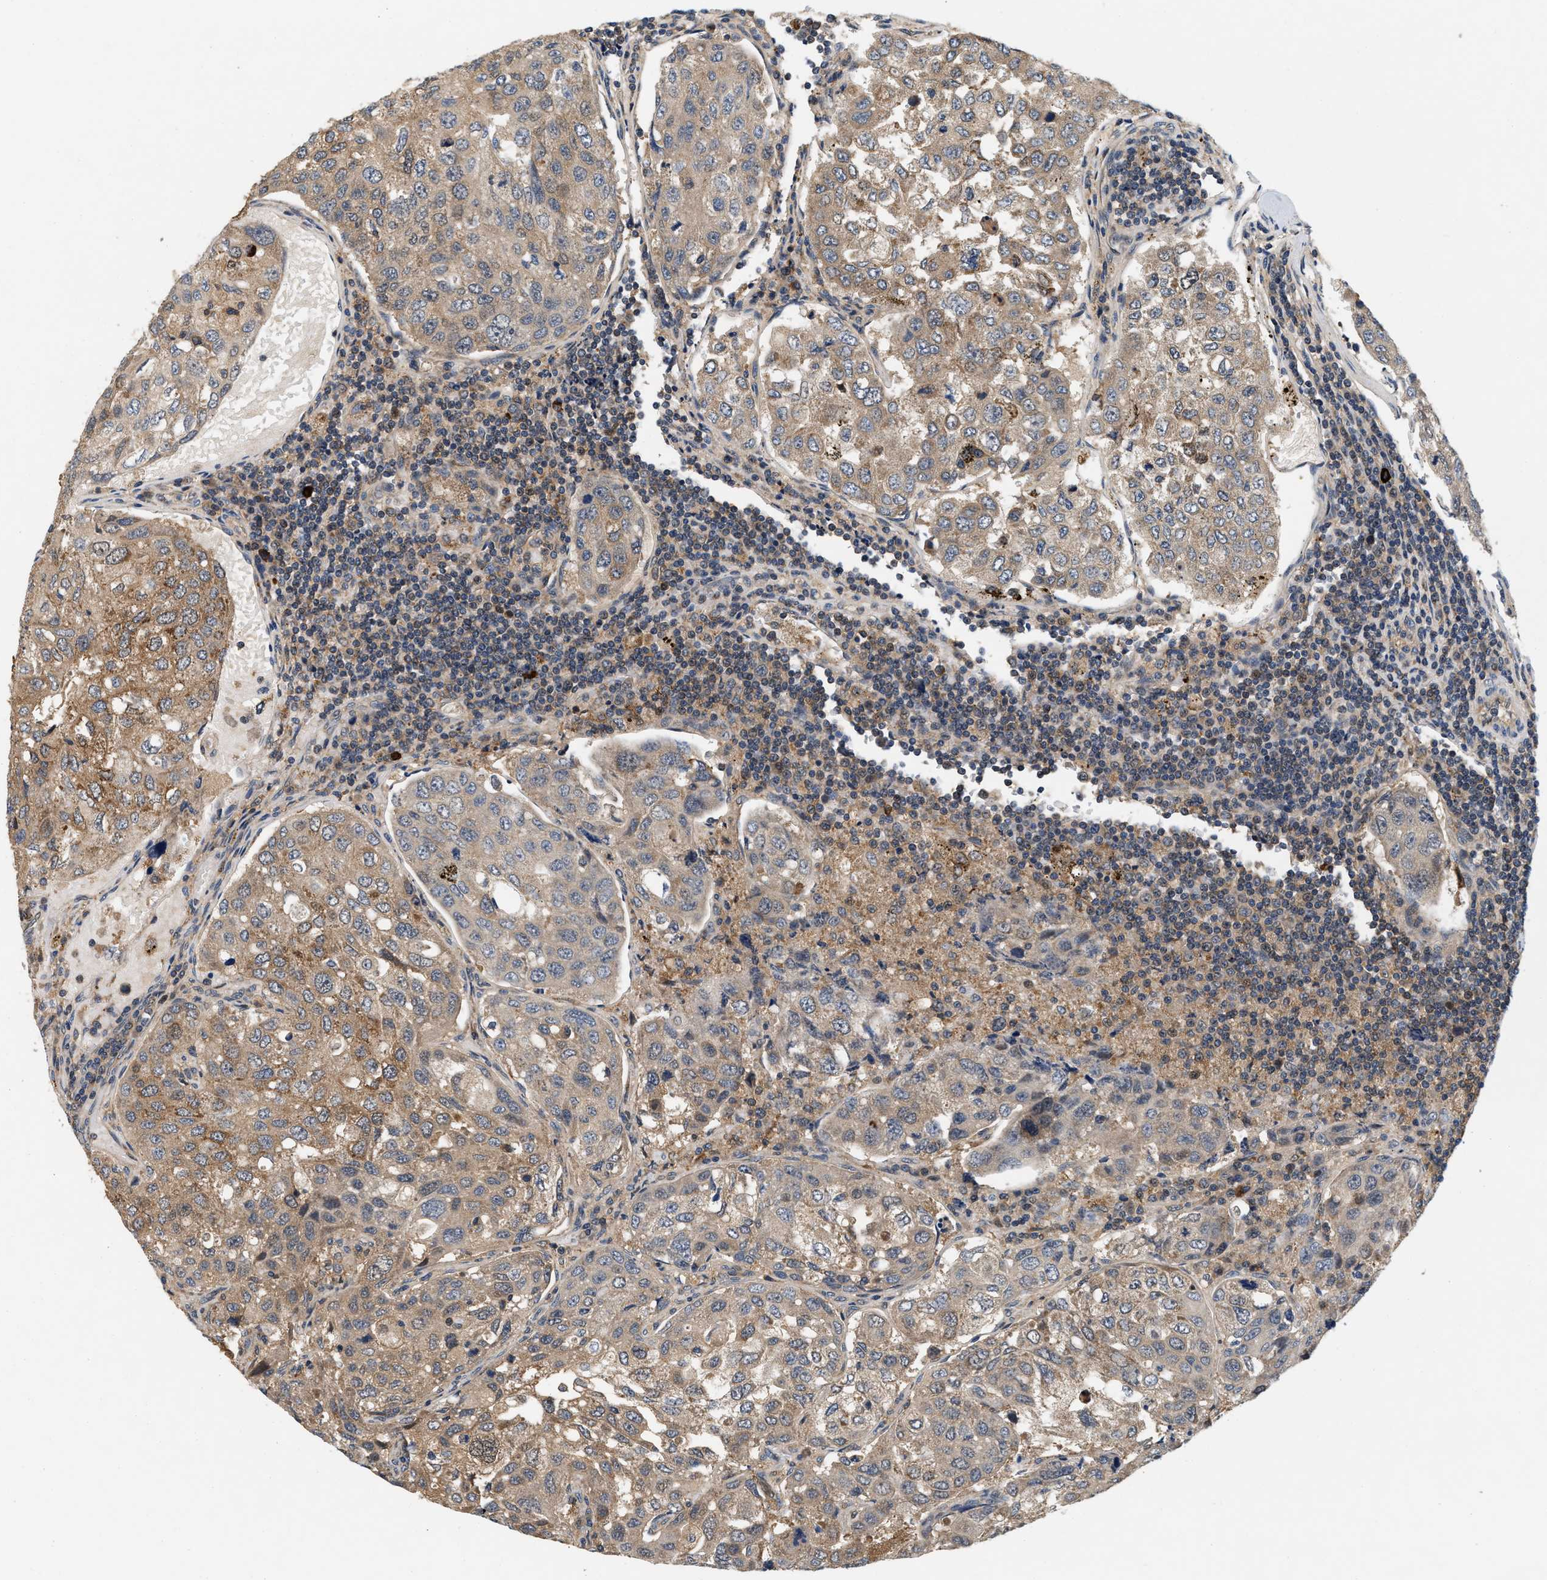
{"staining": {"intensity": "weak", "quantity": ">75%", "location": "cytoplasmic/membranous"}, "tissue": "urothelial cancer", "cell_type": "Tumor cells", "image_type": "cancer", "snomed": [{"axis": "morphology", "description": "Urothelial carcinoma, High grade"}, {"axis": "topography", "description": "Lymph node"}, {"axis": "topography", "description": "Urinary bladder"}], "caption": "Immunohistochemical staining of human urothelial cancer displays low levels of weak cytoplasmic/membranous protein expression in about >75% of tumor cells.", "gene": "FAM78A", "patient": {"sex": "male", "age": 51}}